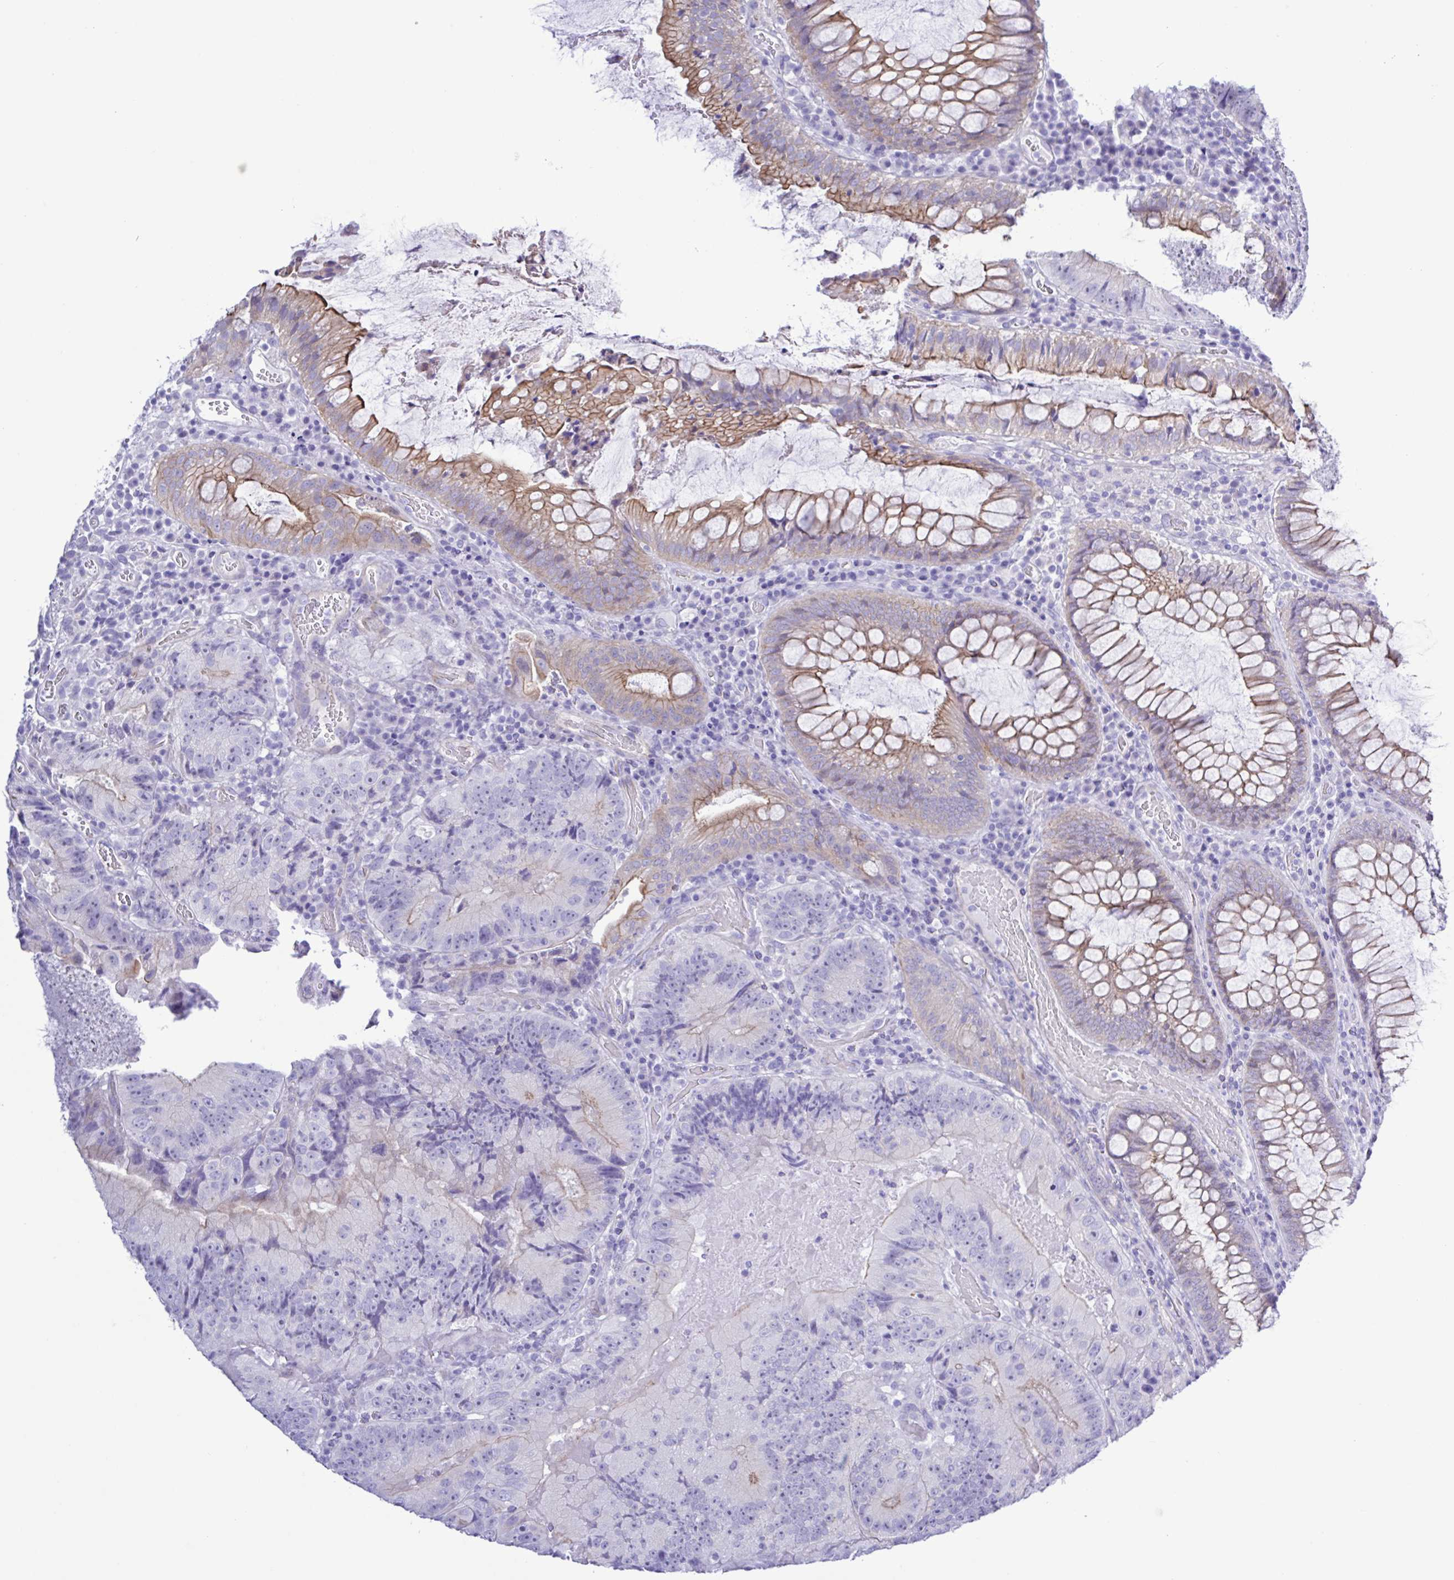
{"staining": {"intensity": "weak", "quantity": "<25%", "location": "cytoplasmic/membranous"}, "tissue": "colorectal cancer", "cell_type": "Tumor cells", "image_type": "cancer", "snomed": [{"axis": "morphology", "description": "Adenocarcinoma, NOS"}, {"axis": "topography", "description": "Colon"}], "caption": "Photomicrograph shows no significant protein expression in tumor cells of adenocarcinoma (colorectal).", "gene": "CYP11A1", "patient": {"sex": "female", "age": 86}}